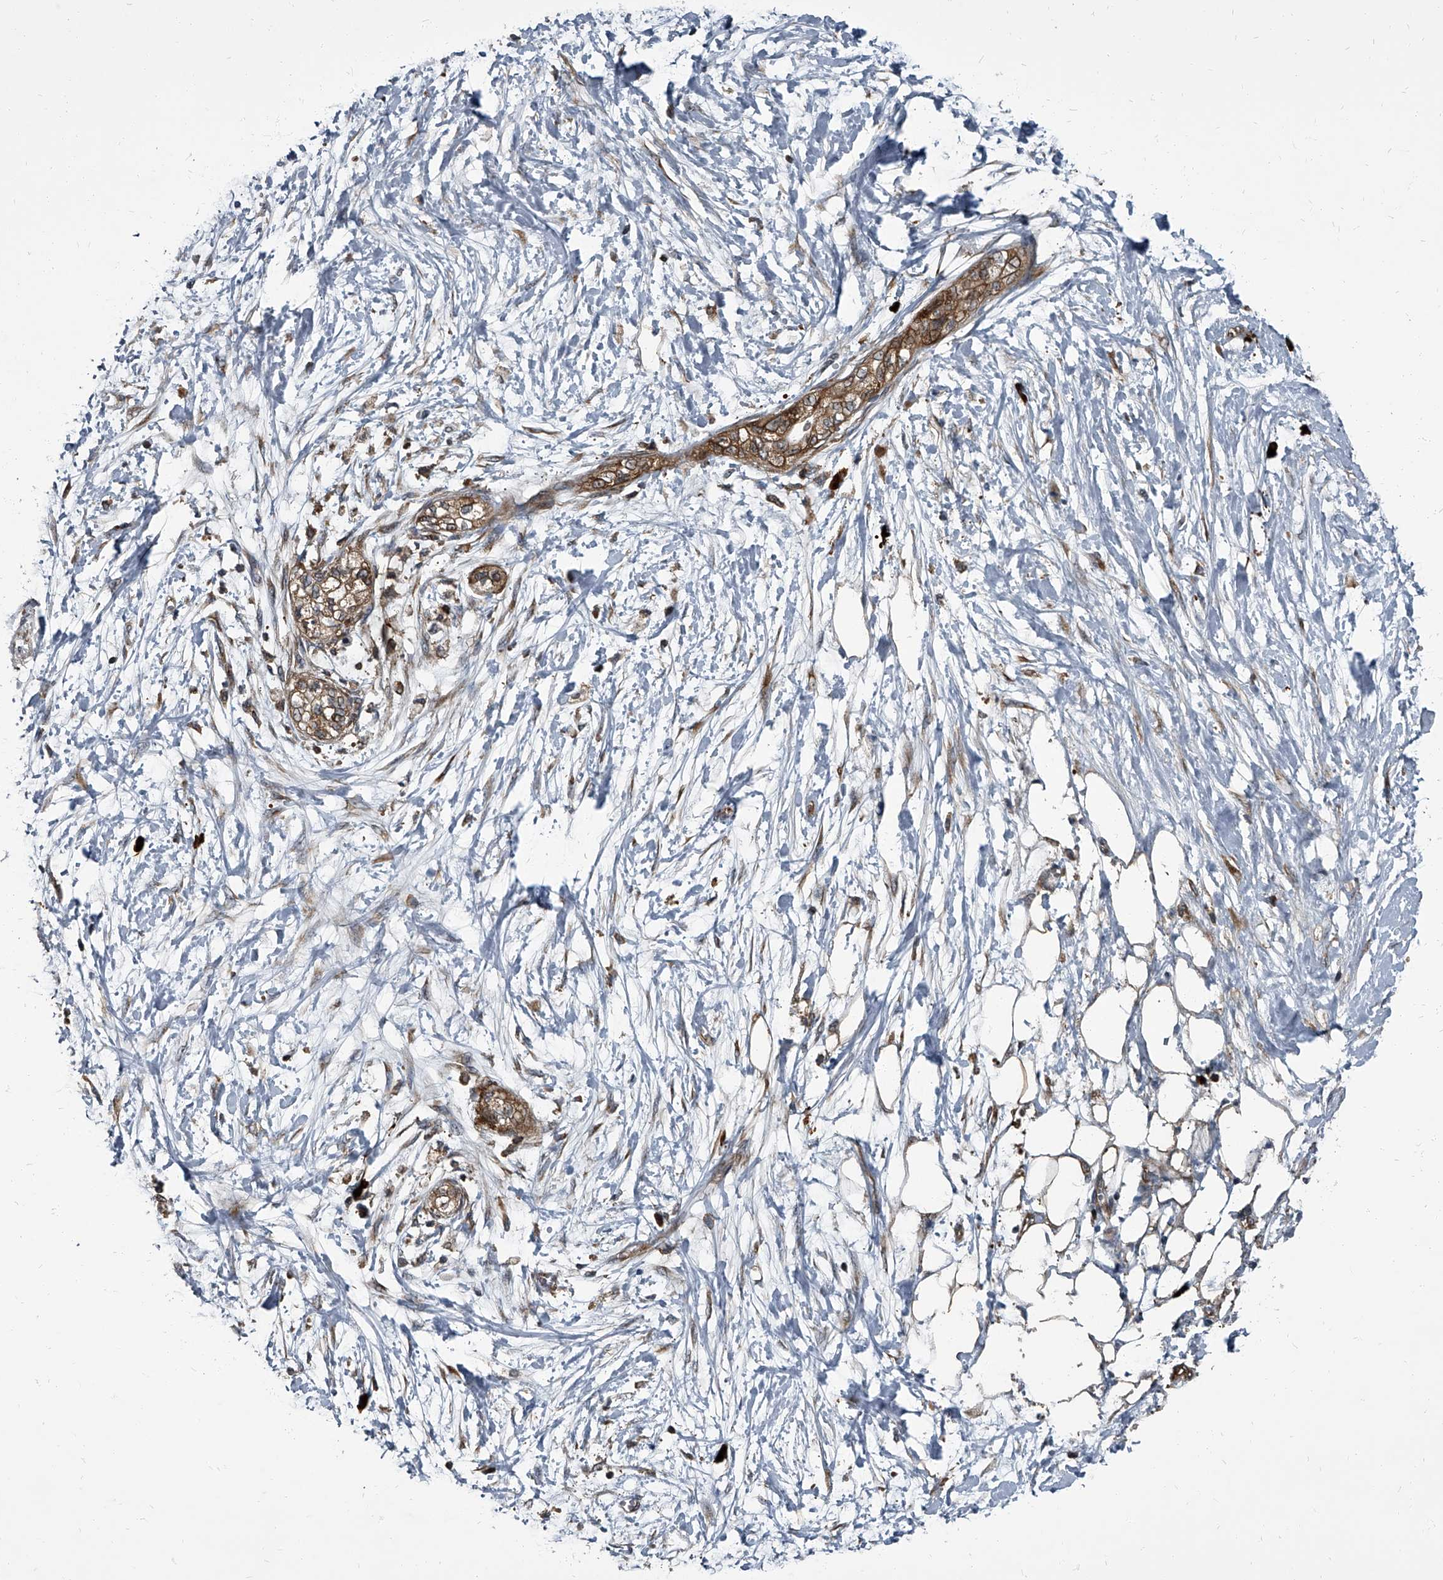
{"staining": {"intensity": "moderate", "quantity": ">75%", "location": "cytoplasmic/membranous"}, "tissue": "pancreatic cancer", "cell_type": "Tumor cells", "image_type": "cancer", "snomed": [{"axis": "morphology", "description": "Adenocarcinoma, NOS"}, {"axis": "topography", "description": "Pancreas"}], "caption": "Tumor cells show medium levels of moderate cytoplasmic/membranous staining in approximately >75% of cells in human pancreatic adenocarcinoma.", "gene": "CDV3", "patient": {"sex": "male", "age": 68}}